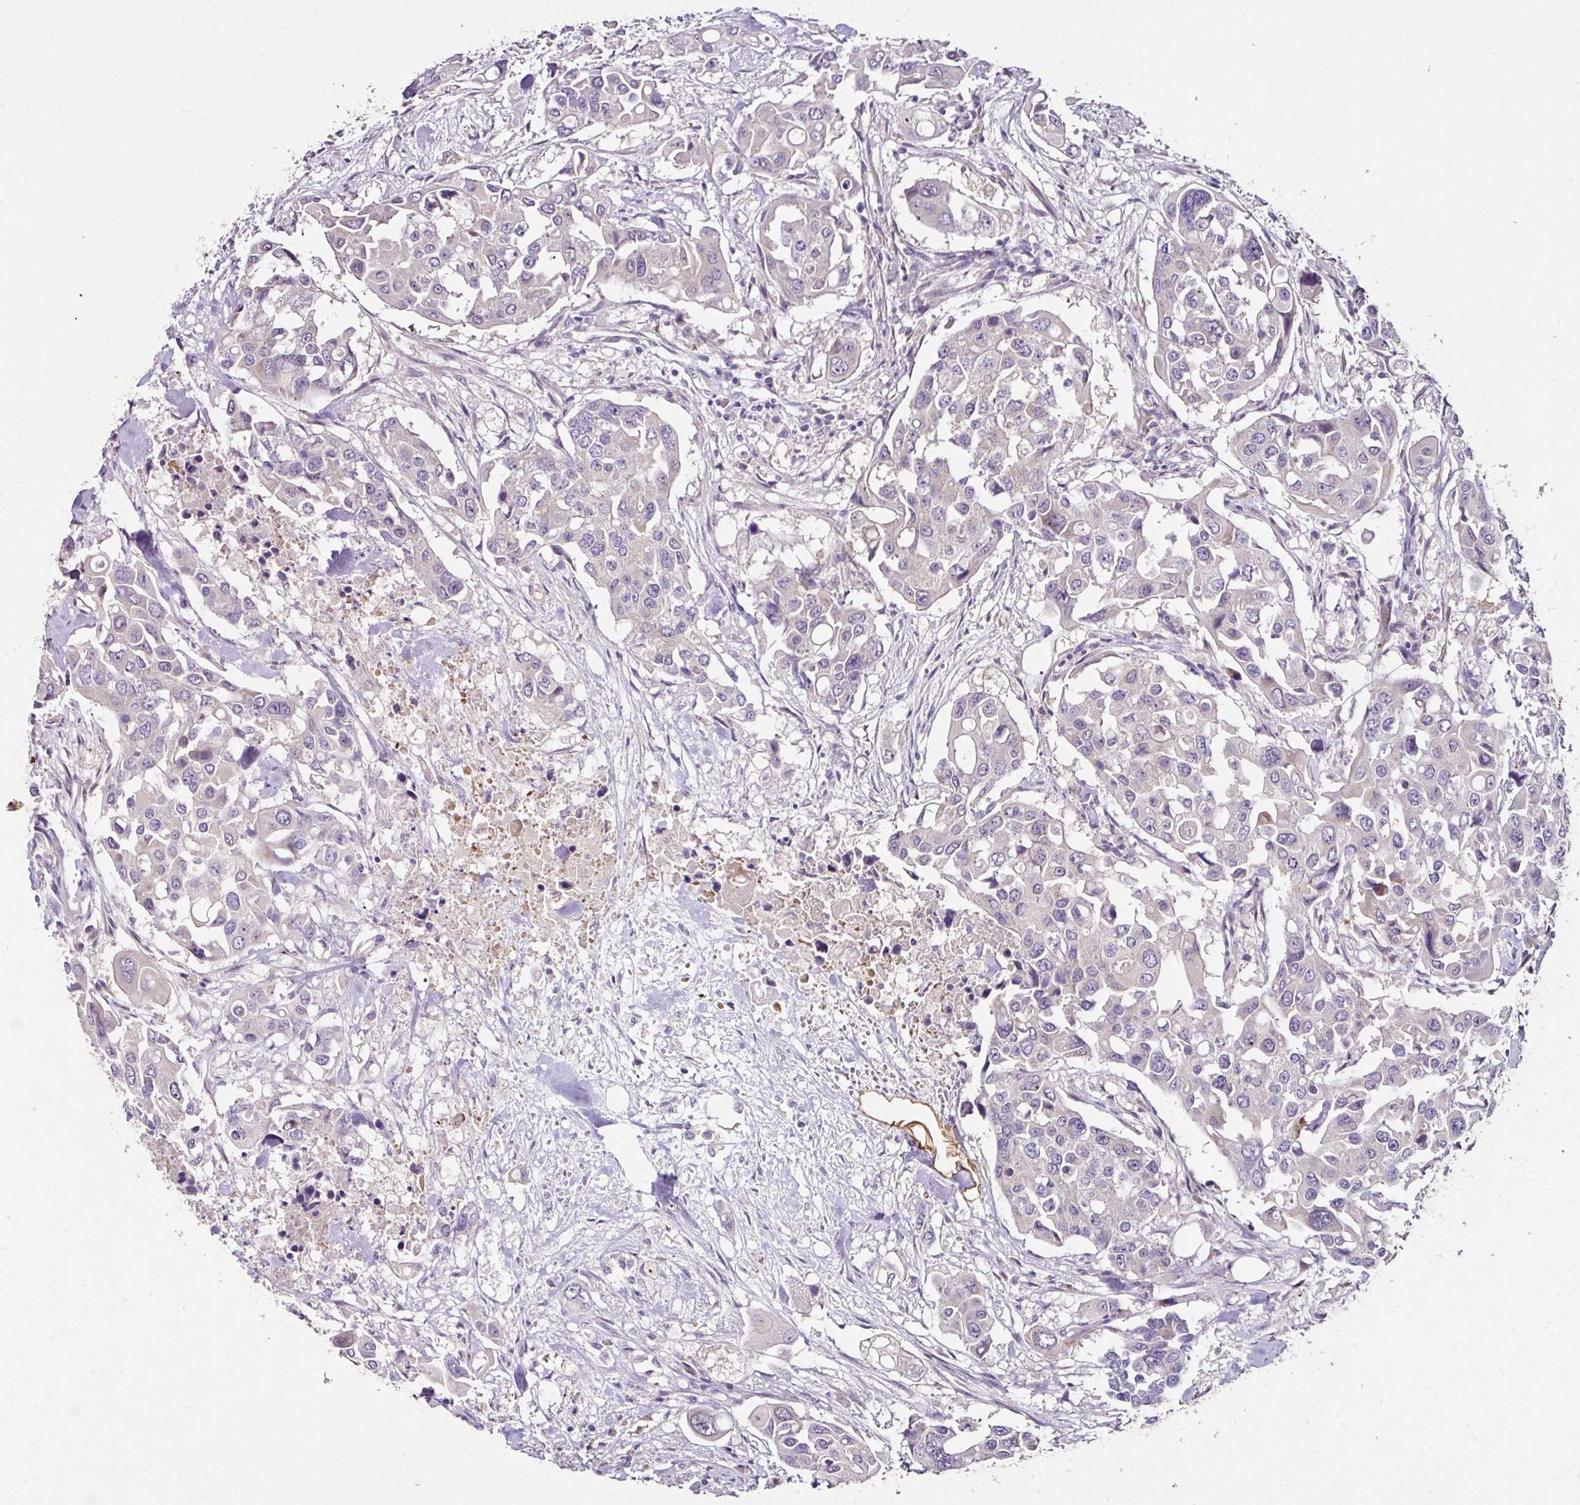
{"staining": {"intensity": "negative", "quantity": "none", "location": "none"}, "tissue": "colorectal cancer", "cell_type": "Tumor cells", "image_type": "cancer", "snomed": [{"axis": "morphology", "description": "Adenocarcinoma, NOS"}, {"axis": "topography", "description": "Colon"}], "caption": "Immunohistochemical staining of colorectal cancer displays no significant positivity in tumor cells. (DAB immunohistochemistry (IHC) visualized using brightfield microscopy, high magnification).", "gene": "SKIC2", "patient": {"sex": "male", "age": 77}}